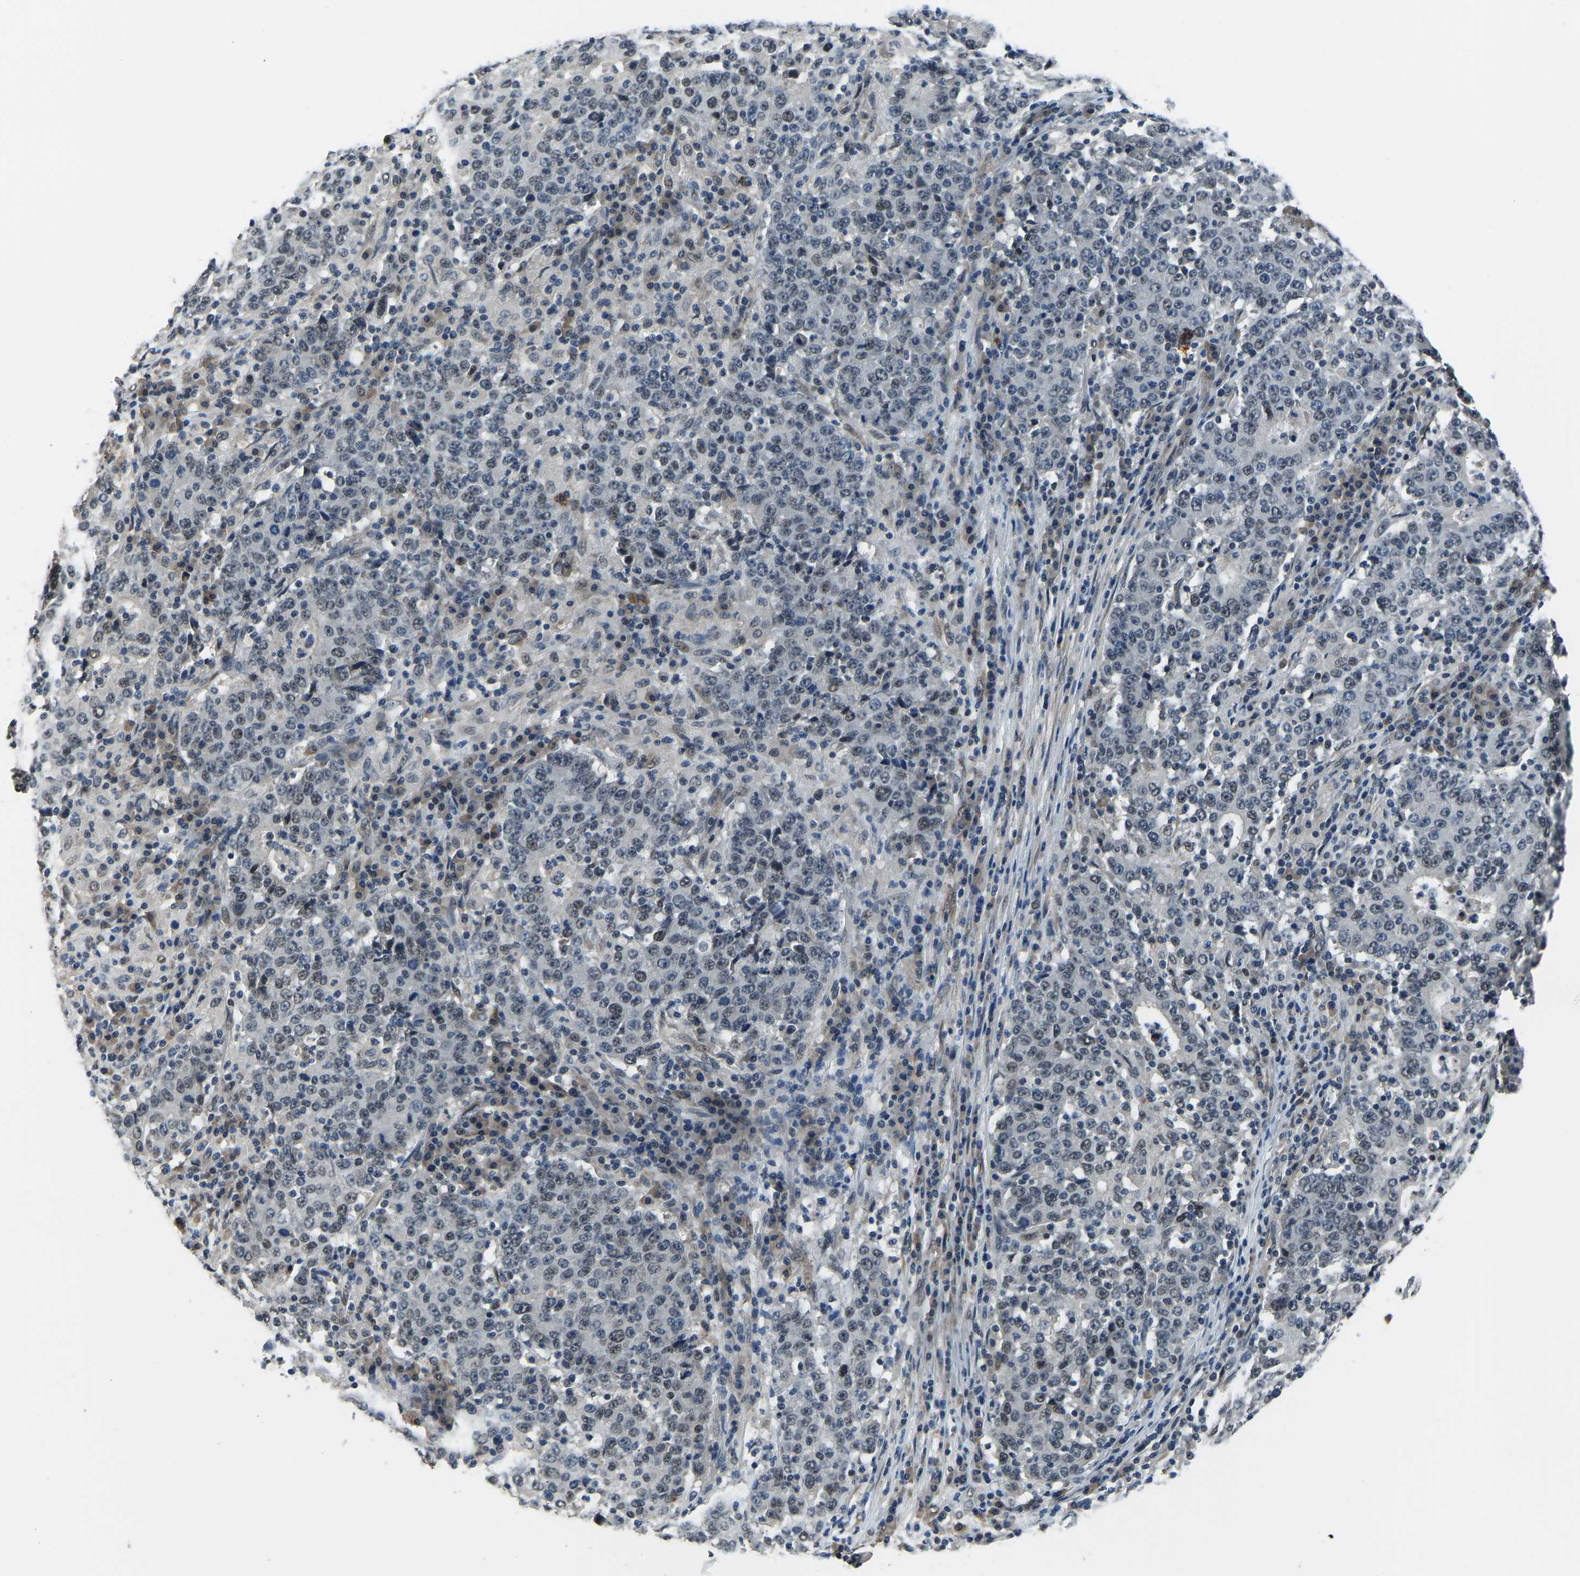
{"staining": {"intensity": "weak", "quantity": "<25%", "location": "nuclear"}, "tissue": "stomach cancer", "cell_type": "Tumor cells", "image_type": "cancer", "snomed": [{"axis": "morphology", "description": "Adenocarcinoma, NOS"}, {"axis": "topography", "description": "Stomach"}], "caption": "Immunohistochemical staining of stomach cancer (adenocarcinoma) reveals no significant expression in tumor cells. (DAB (3,3'-diaminobenzidine) immunohistochemistry (IHC), high magnification).", "gene": "FOS", "patient": {"sex": "male", "age": 59}}